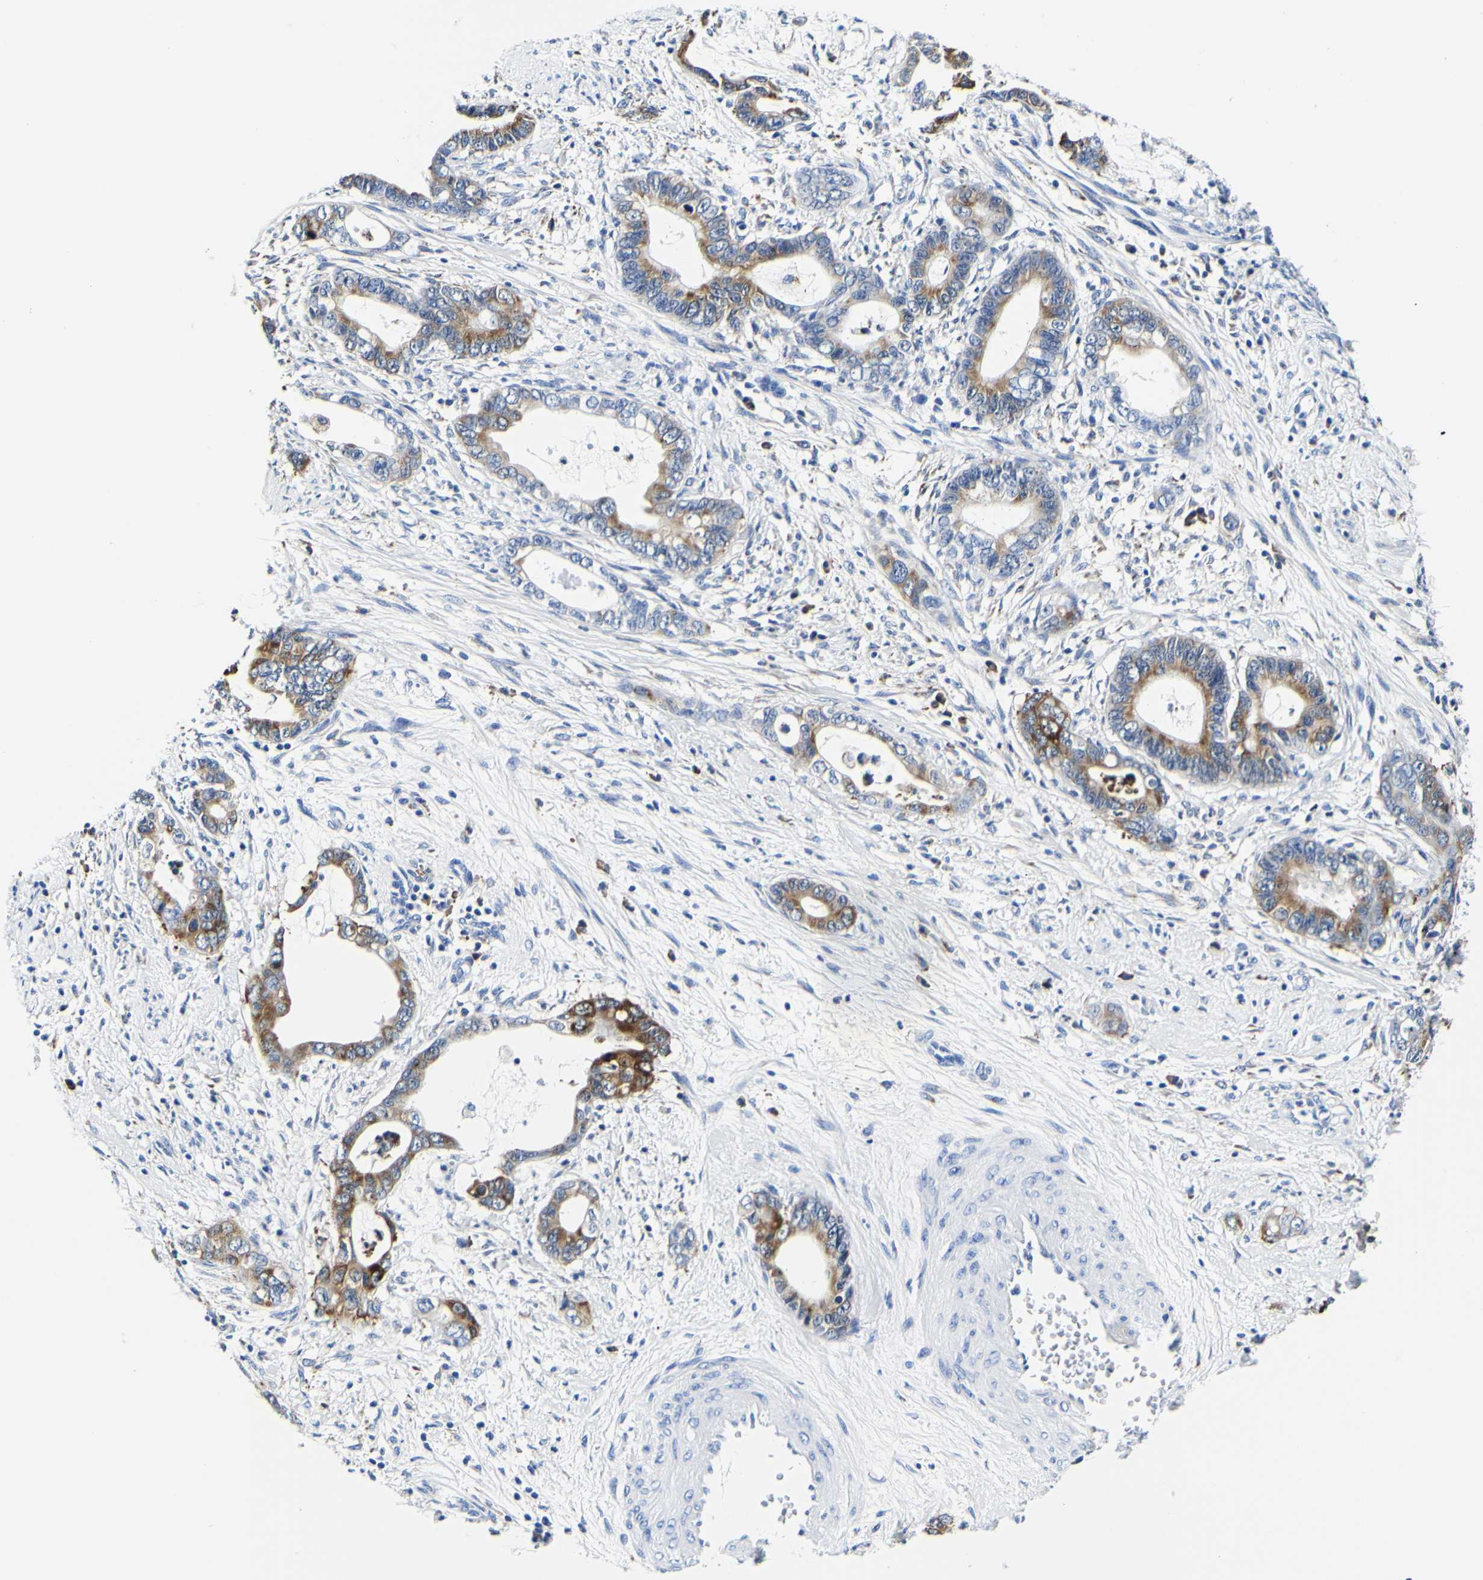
{"staining": {"intensity": "moderate", "quantity": "25%-75%", "location": "cytoplasmic/membranous"}, "tissue": "cervical cancer", "cell_type": "Tumor cells", "image_type": "cancer", "snomed": [{"axis": "morphology", "description": "Adenocarcinoma, NOS"}, {"axis": "topography", "description": "Cervix"}], "caption": "A histopathology image of adenocarcinoma (cervical) stained for a protein exhibits moderate cytoplasmic/membranous brown staining in tumor cells. Using DAB (brown) and hematoxylin (blue) stains, captured at high magnification using brightfield microscopy.", "gene": "P4HB", "patient": {"sex": "female", "age": 44}}